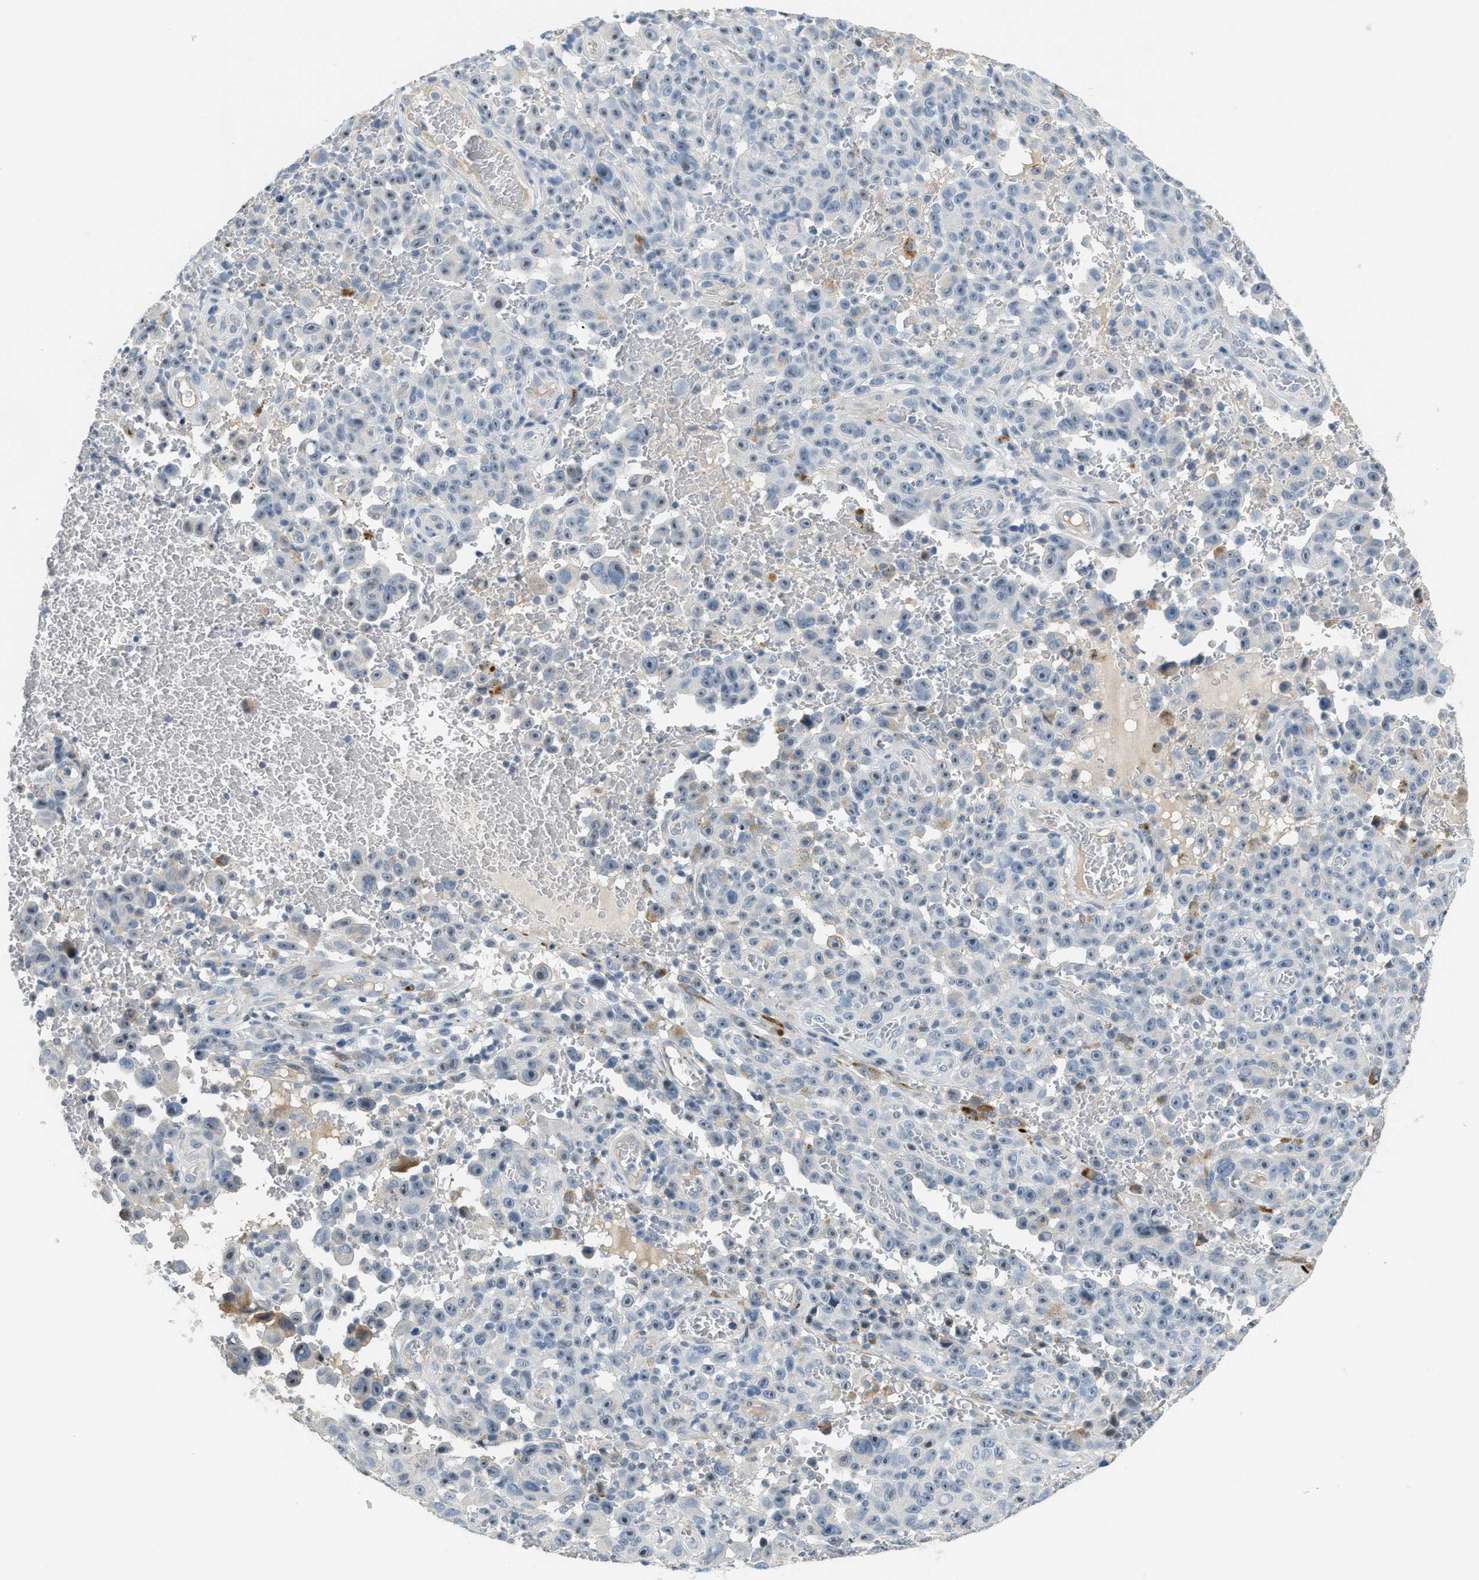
{"staining": {"intensity": "negative", "quantity": "none", "location": "none"}, "tissue": "melanoma", "cell_type": "Tumor cells", "image_type": "cancer", "snomed": [{"axis": "morphology", "description": "Malignant melanoma, NOS"}, {"axis": "topography", "description": "Skin"}], "caption": "Histopathology image shows no significant protein positivity in tumor cells of malignant melanoma.", "gene": "TMEM154", "patient": {"sex": "female", "age": 82}}